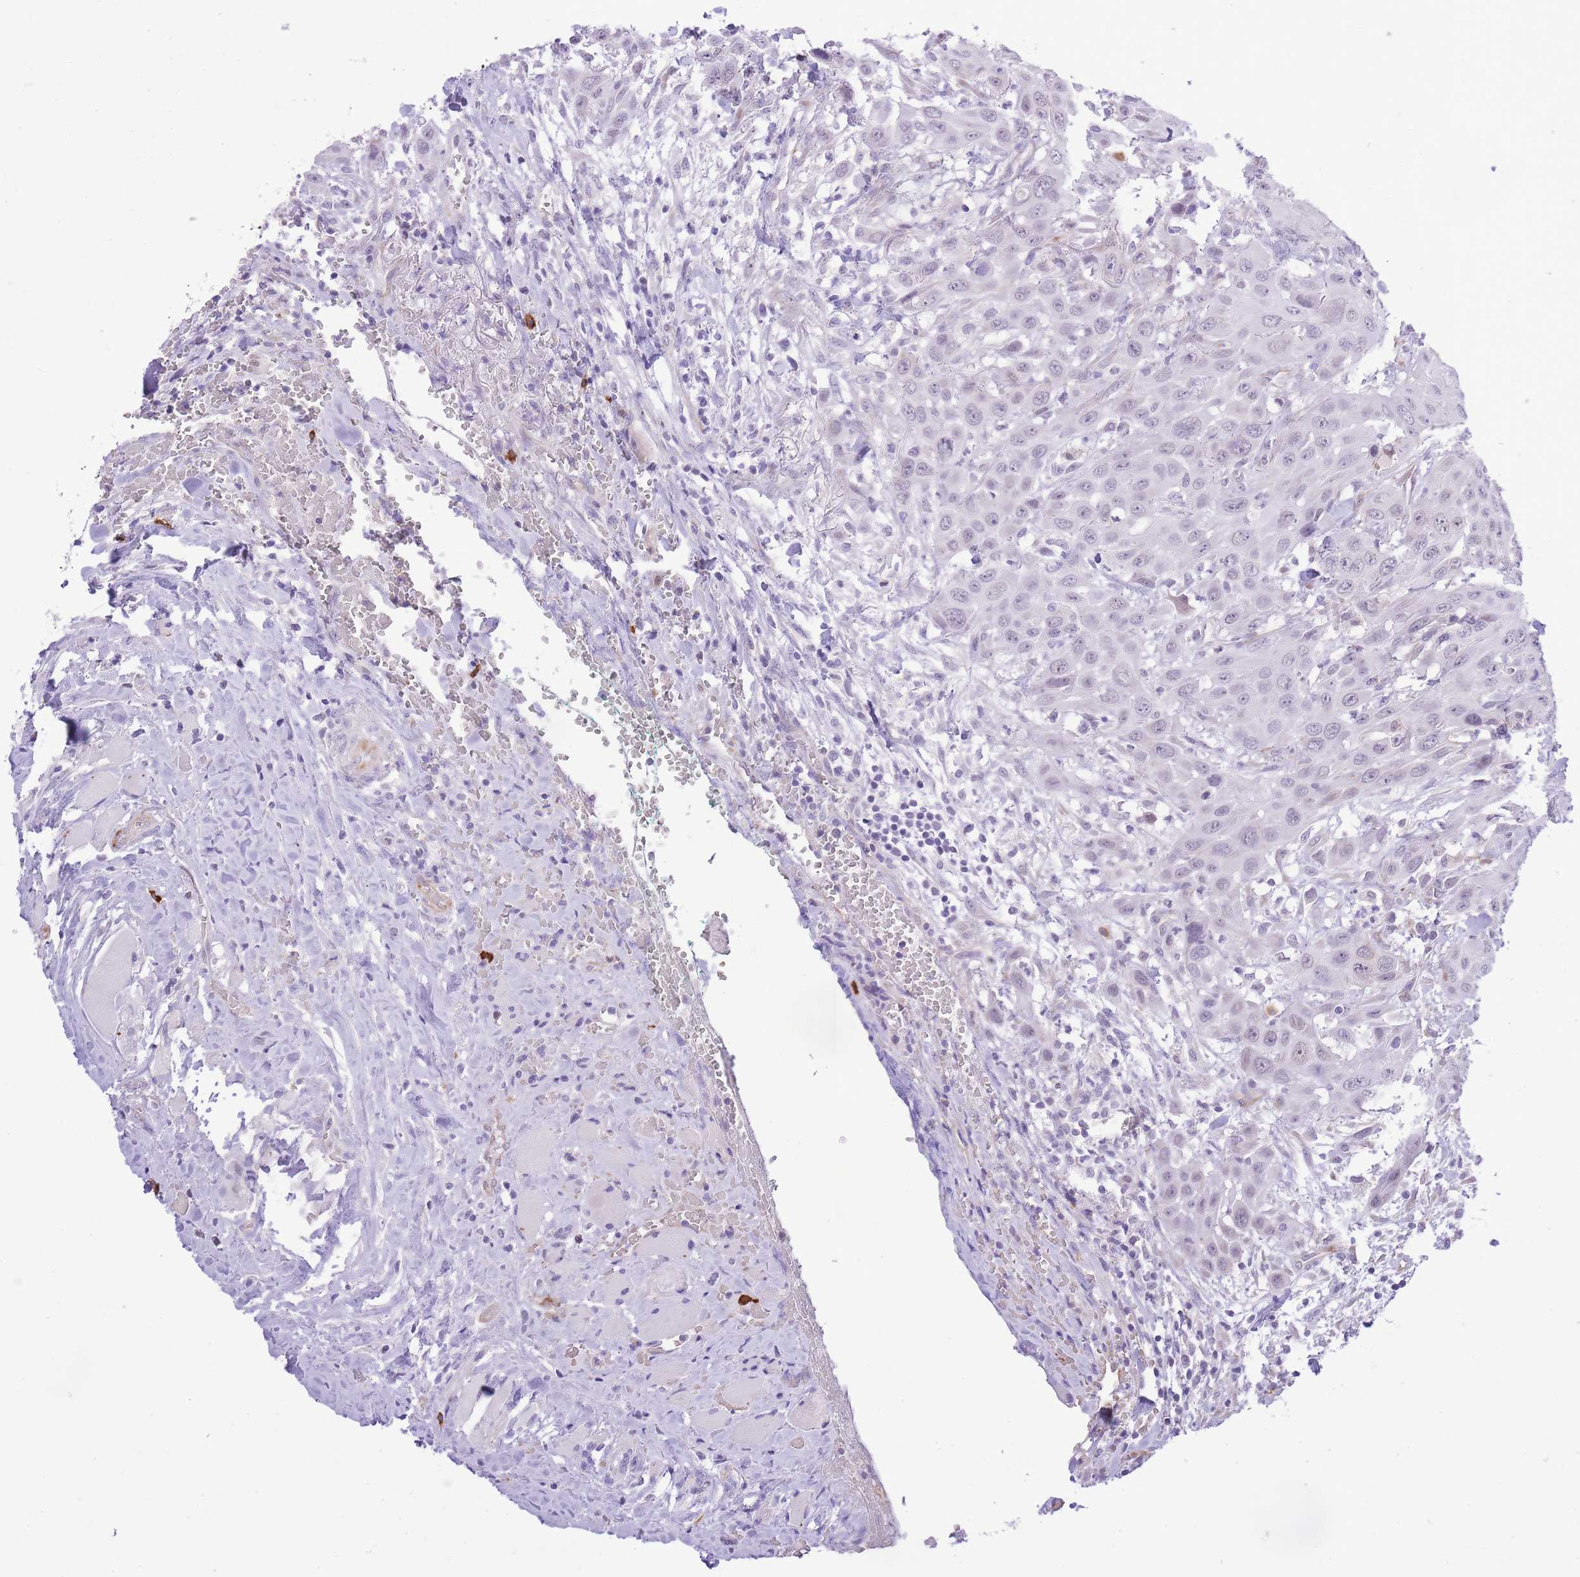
{"staining": {"intensity": "negative", "quantity": "none", "location": "none"}, "tissue": "head and neck cancer", "cell_type": "Tumor cells", "image_type": "cancer", "snomed": [{"axis": "morphology", "description": "Squamous cell carcinoma, NOS"}, {"axis": "topography", "description": "Head-Neck"}], "caption": "High power microscopy micrograph of an IHC photomicrograph of squamous cell carcinoma (head and neck), revealing no significant positivity in tumor cells.", "gene": "MEIOSIN", "patient": {"sex": "male", "age": 81}}